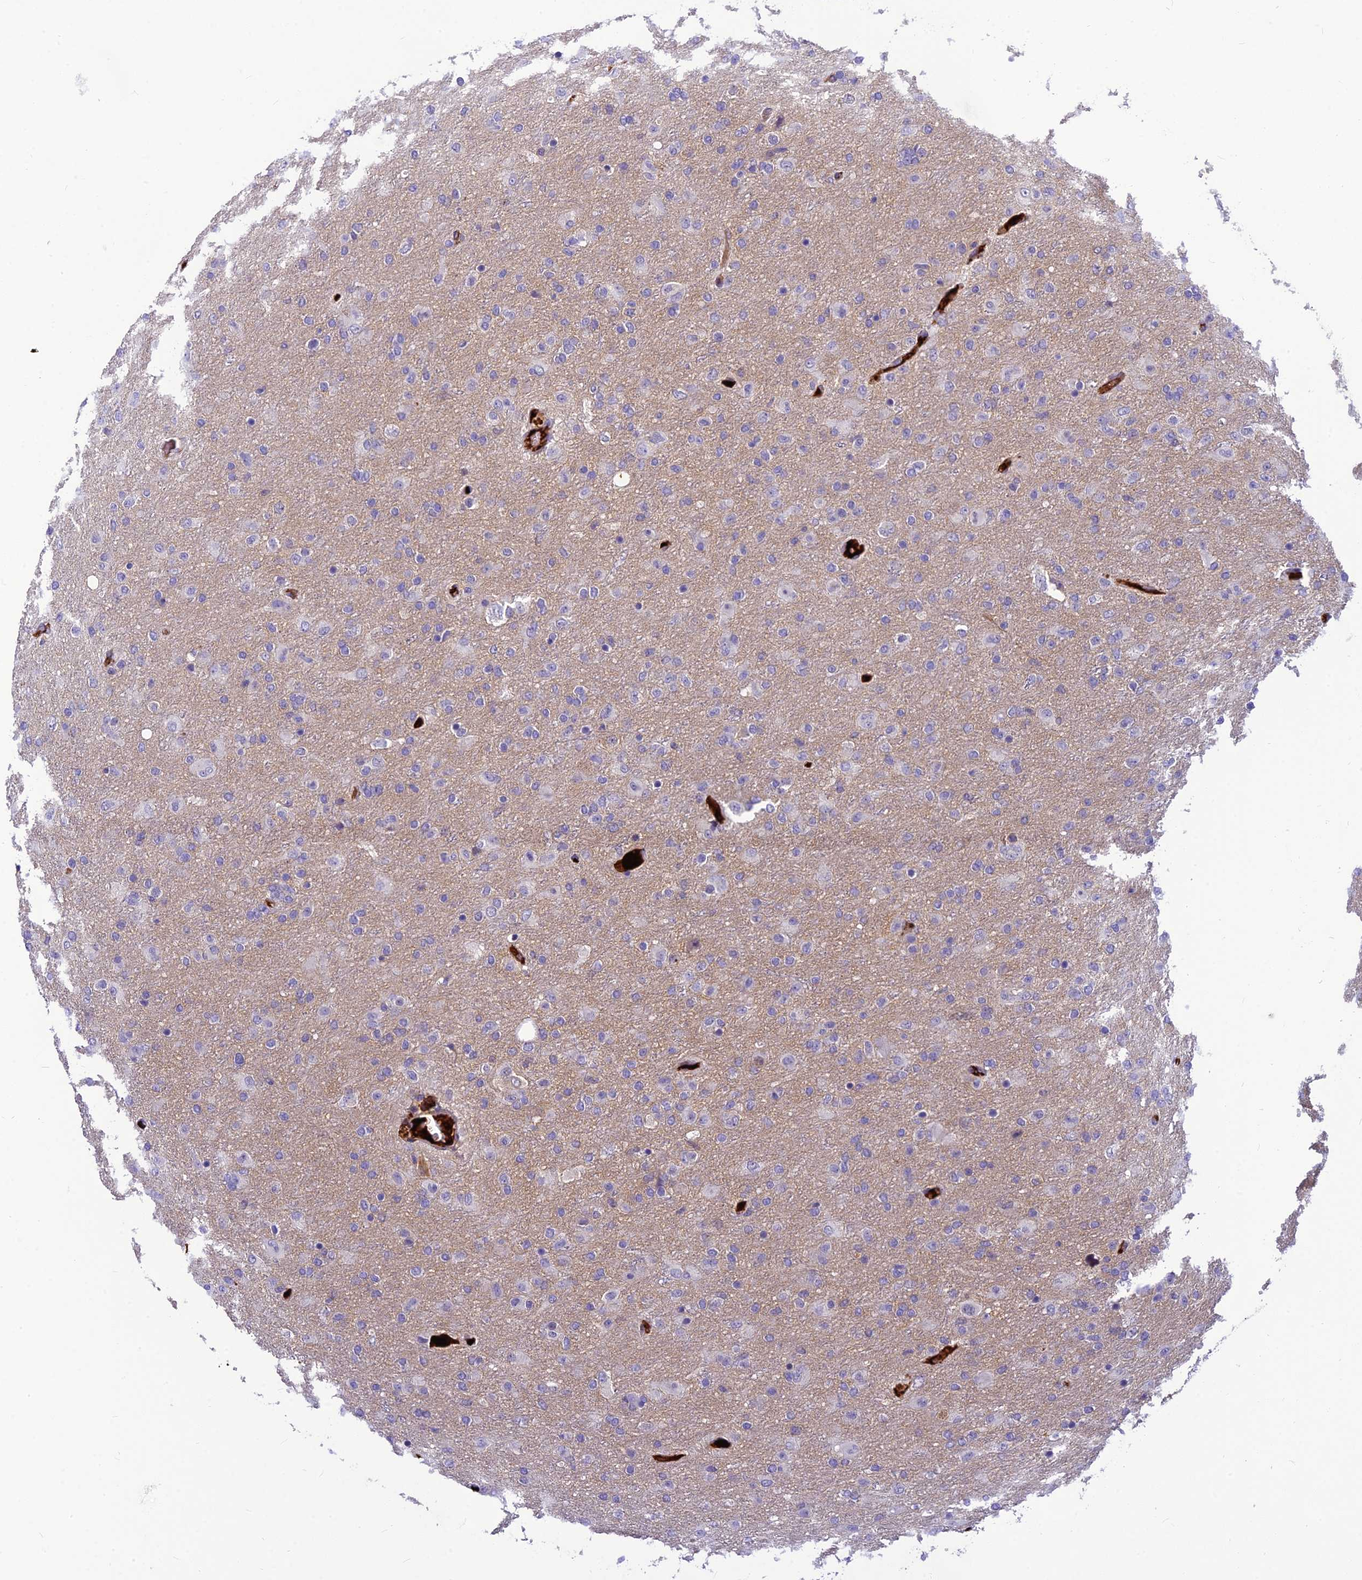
{"staining": {"intensity": "negative", "quantity": "none", "location": "none"}, "tissue": "glioma", "cell_type": "Tumor cells", "image_type": "cancer", "snomed": [{"axis": "morphology", "description": "Glioma, malignant, Low grade"}, {"axis": "topography", "description": "Brain"}], "caption": "Human malignant low-grade glioma stained for a protein using IHC reveals no expression in tumor cells.", "gene": "CLEC11A", "patient": {"sex": "male", "age": 65}}